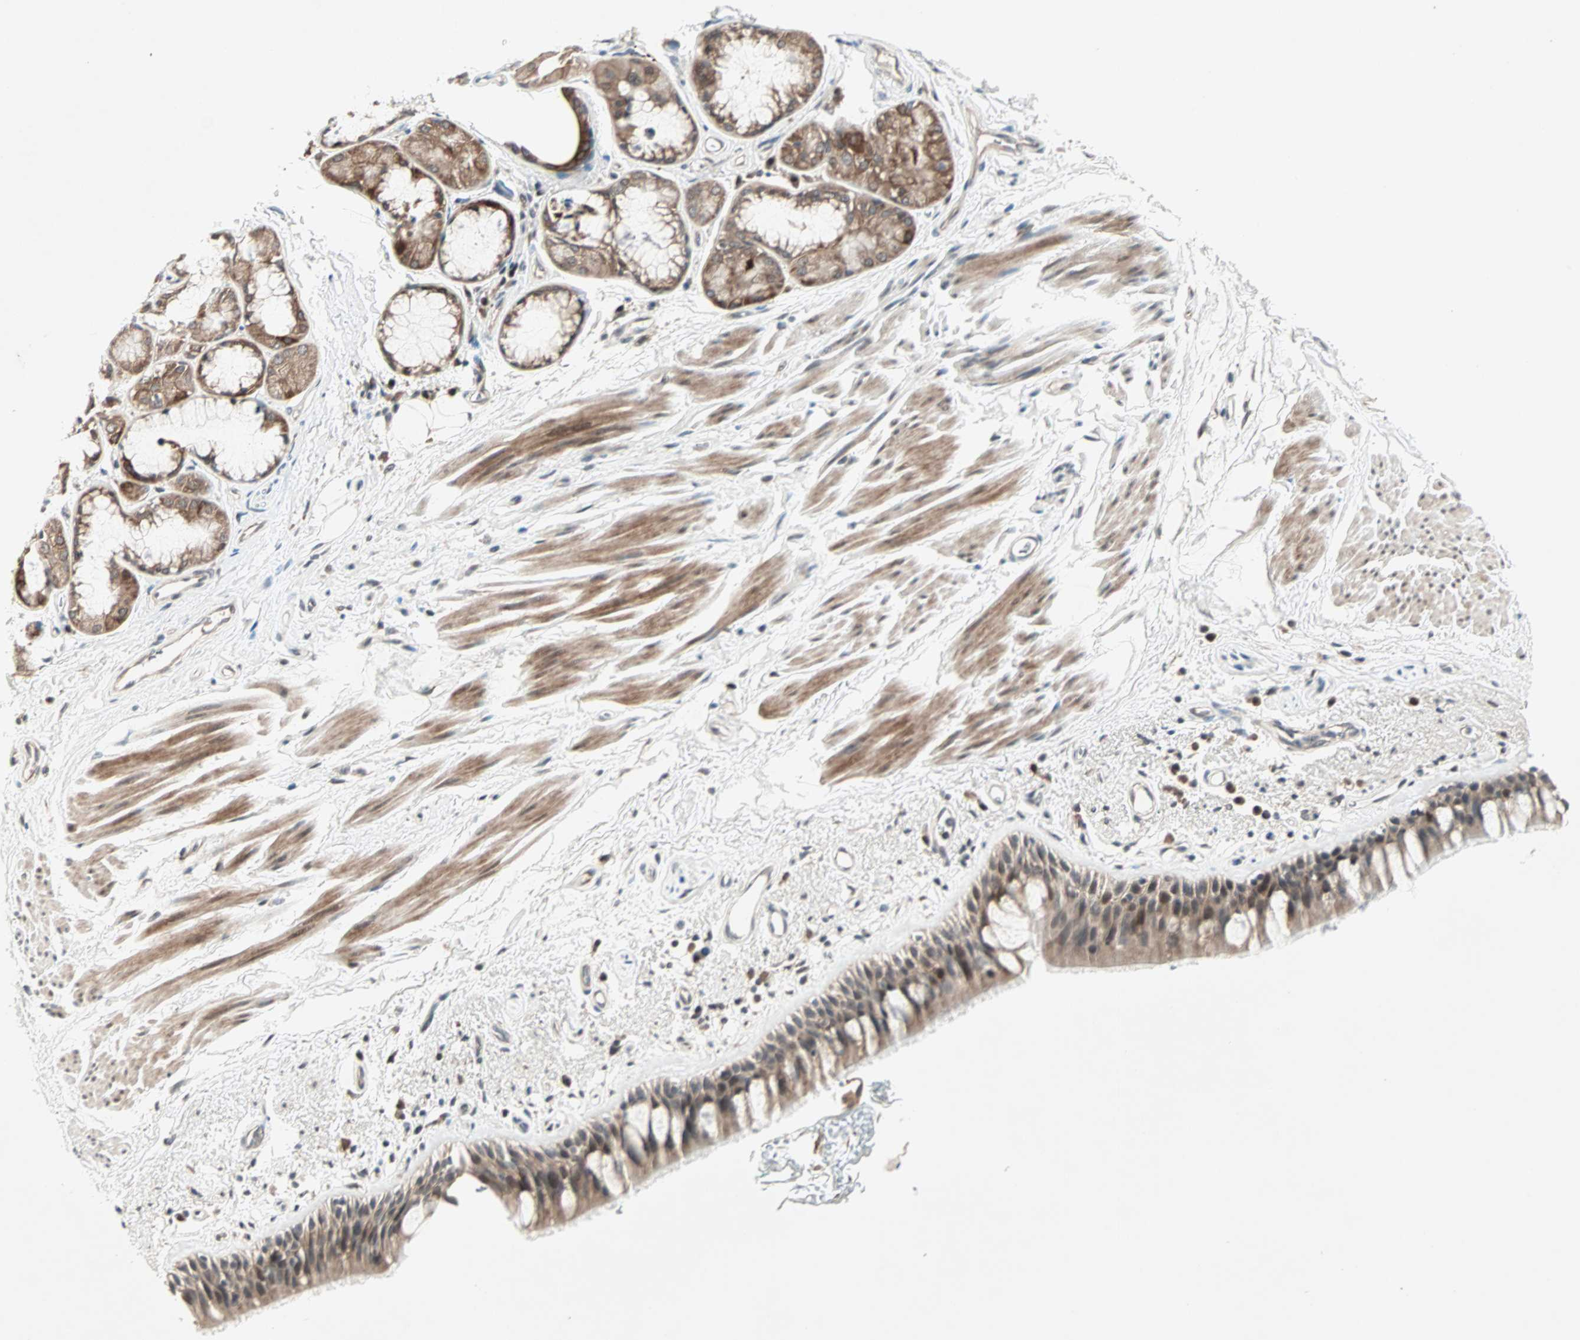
{"staining": {"intensity": "moderate", "quantity": ">75%", "location": "cytoplasmic/membranous"}, "tissue": "bronchus", "cell_type": "Respiratory epithelial cells", "image_type": "normal", "snomed": [{"axis": "morphology", "description": "Normal tissue, NOS"}, {"axis": "morphology", "description": "Adenocarcinoma, NOS"}, {"axis": "topography", "description": "Bronchus"}, {"axis": "topography", "description": "Lung"}], "caption": "Respiratory epithelial cells exhibit medium levels of moderate cytoplasmic/membranous expression in about >75% of cells in unremarkable bronchus.", "gene": "PGBD1", "patient": {"sex": "female", "age": 54}}